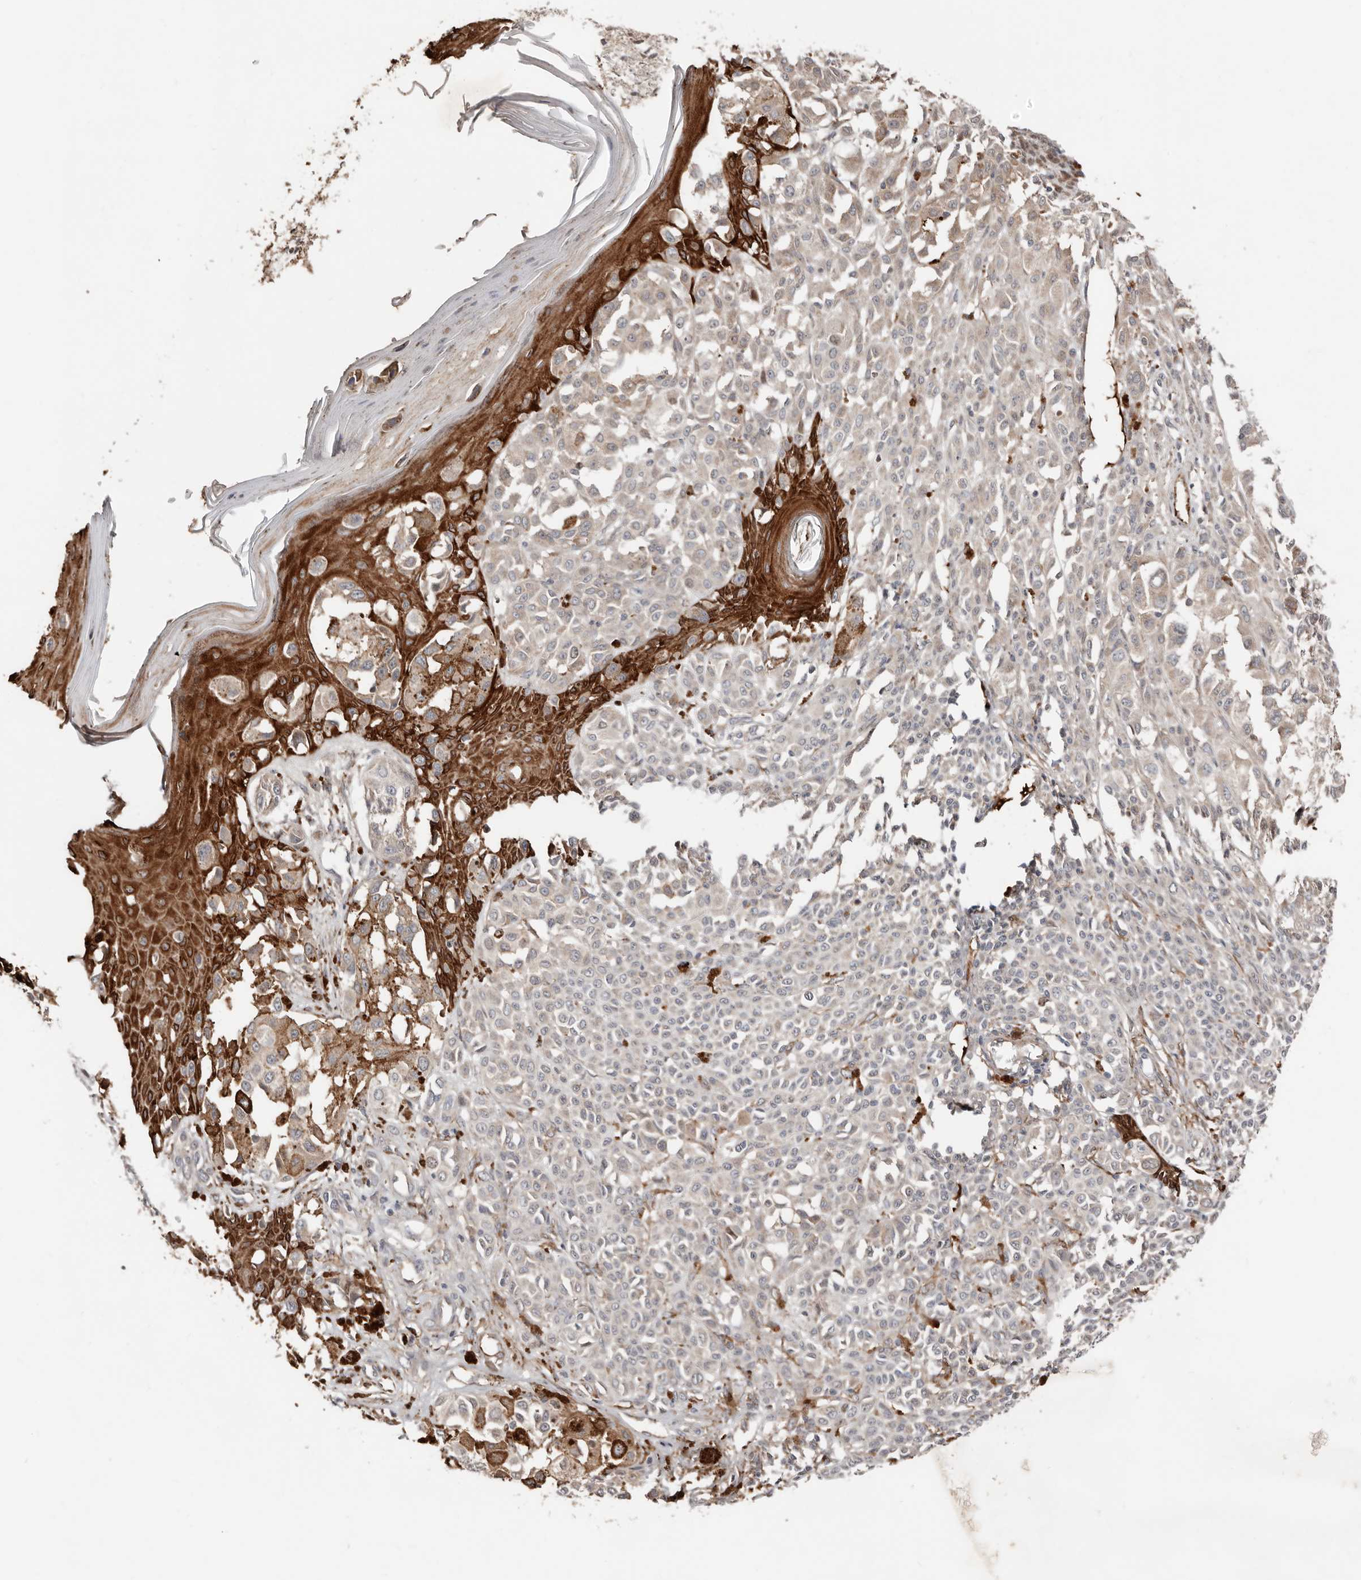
{"staining": {"intensity": "negative", "quantity": "none", "location": "none"}, "tissue": "melanoma", "cell_type": "Tumor cells", "image_type": "cancer", "snomed": [{"axis": "morphology", "description": "Malignant melanoma, NOS"}, {"axis": "topography", "description": "Skin of leg"}], "caption": "Immunohistochemistry (IHC) micrograph of neoplastic tissue: melanoma stained with DAB shows no significant protein staining in tumor cells. (Immunohistochemistry (IHC), brightfield microscopy, high magnification).", "gene": "SMYD4", "patient": {"sex": "female", "age": 72}}